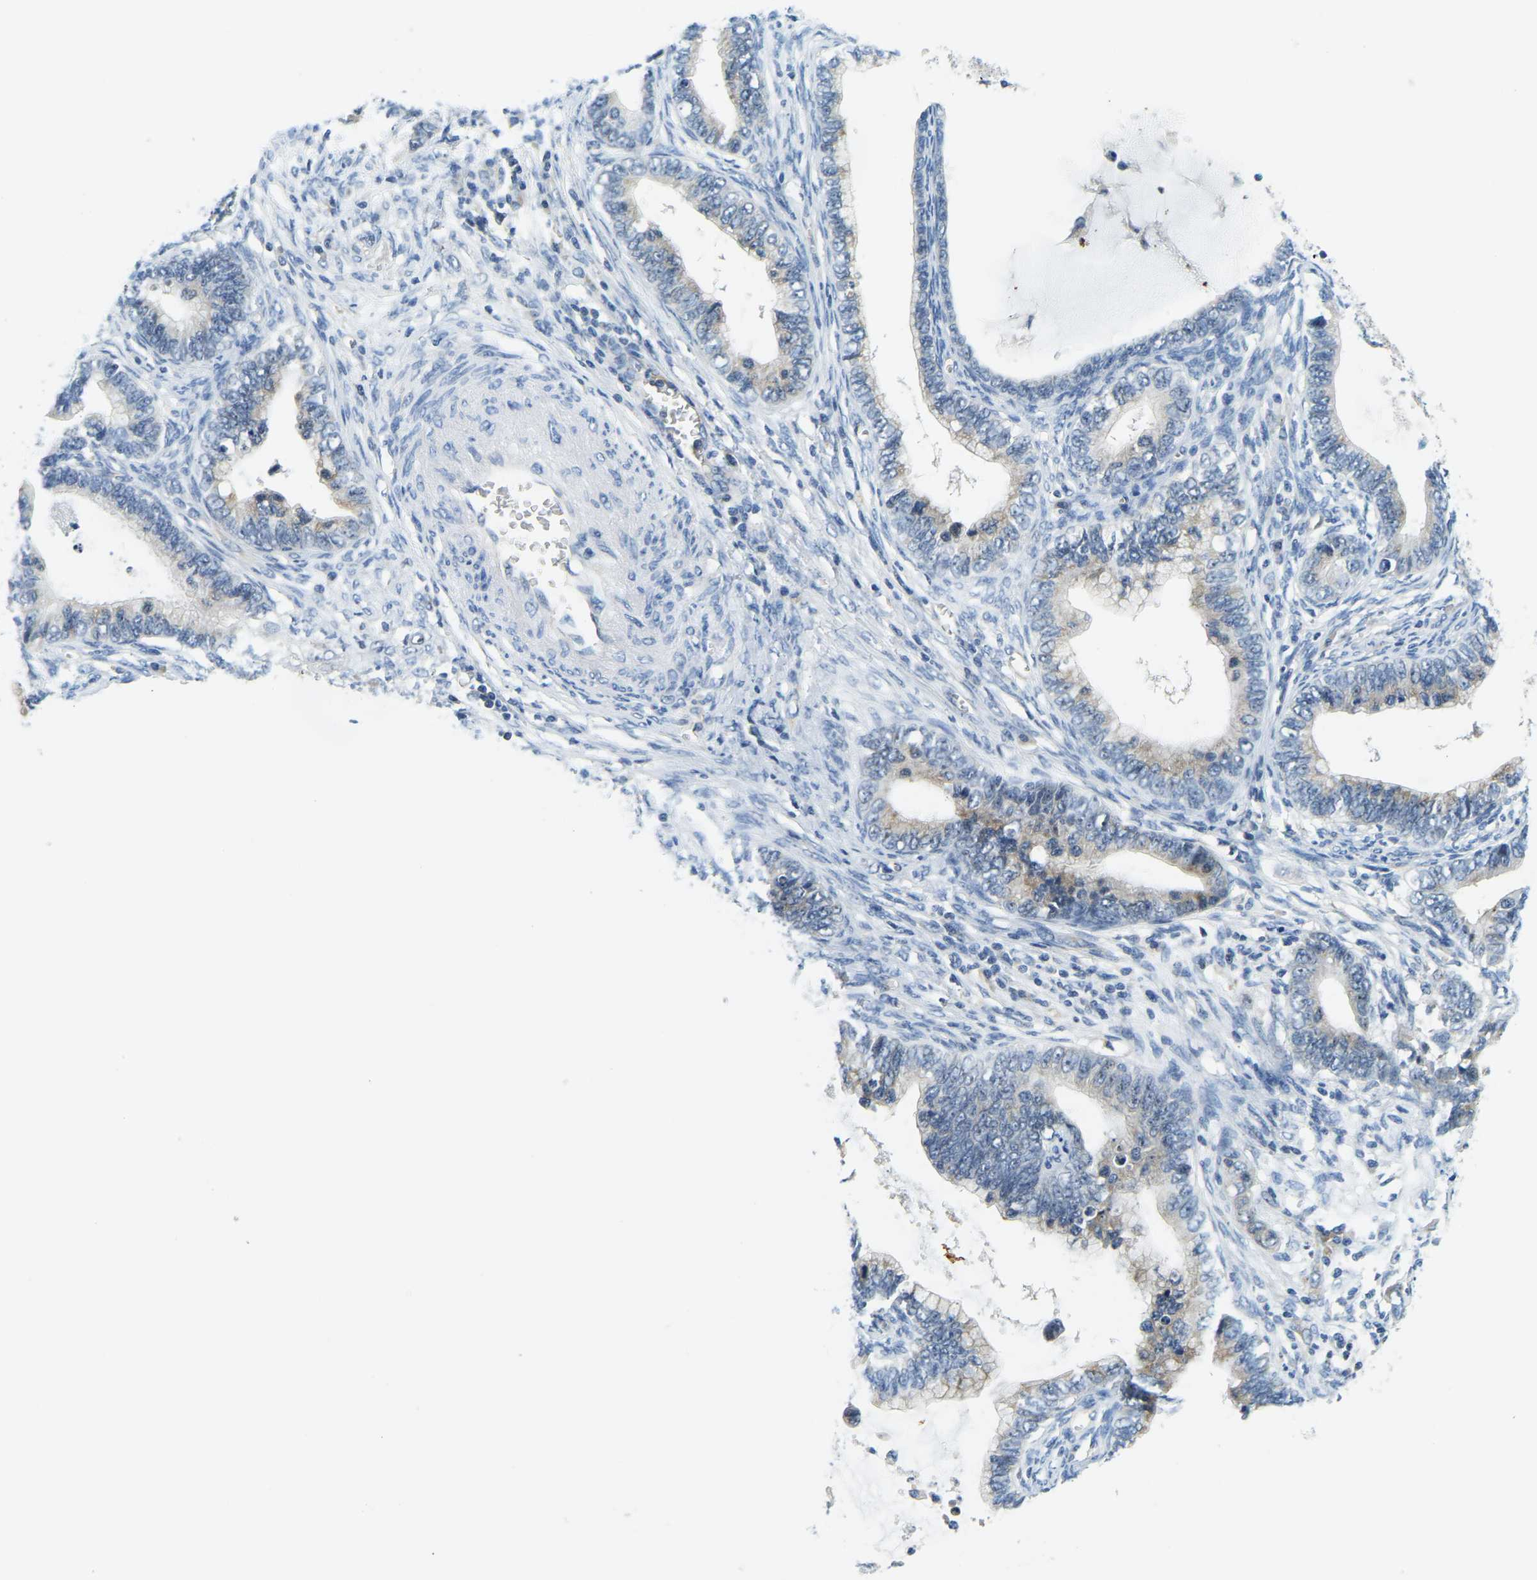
{"staining": {"intensity": "weak", "quantity": "25%-75%", "location": "cytoplasmic/membranous"}, "tissue": "cervical cancer", "cell_type": "Tumor cells", "image_type": "cancer", "snomed": [{"axis": "morphology", "description": "Adenocarcinoma, NOS"}, {"axis": "topography", "description": "Cervix"}], "caption": "IHC histopathology image of human cervical cancer (adenocarcinoma) stained for a protein (brown), which shows low levels of weak cytoplasmic/membranous positivity in about 25%-75% of tumor cells.", "gene": "RRP1", "patient": {"sex": "female", "age": 44}}